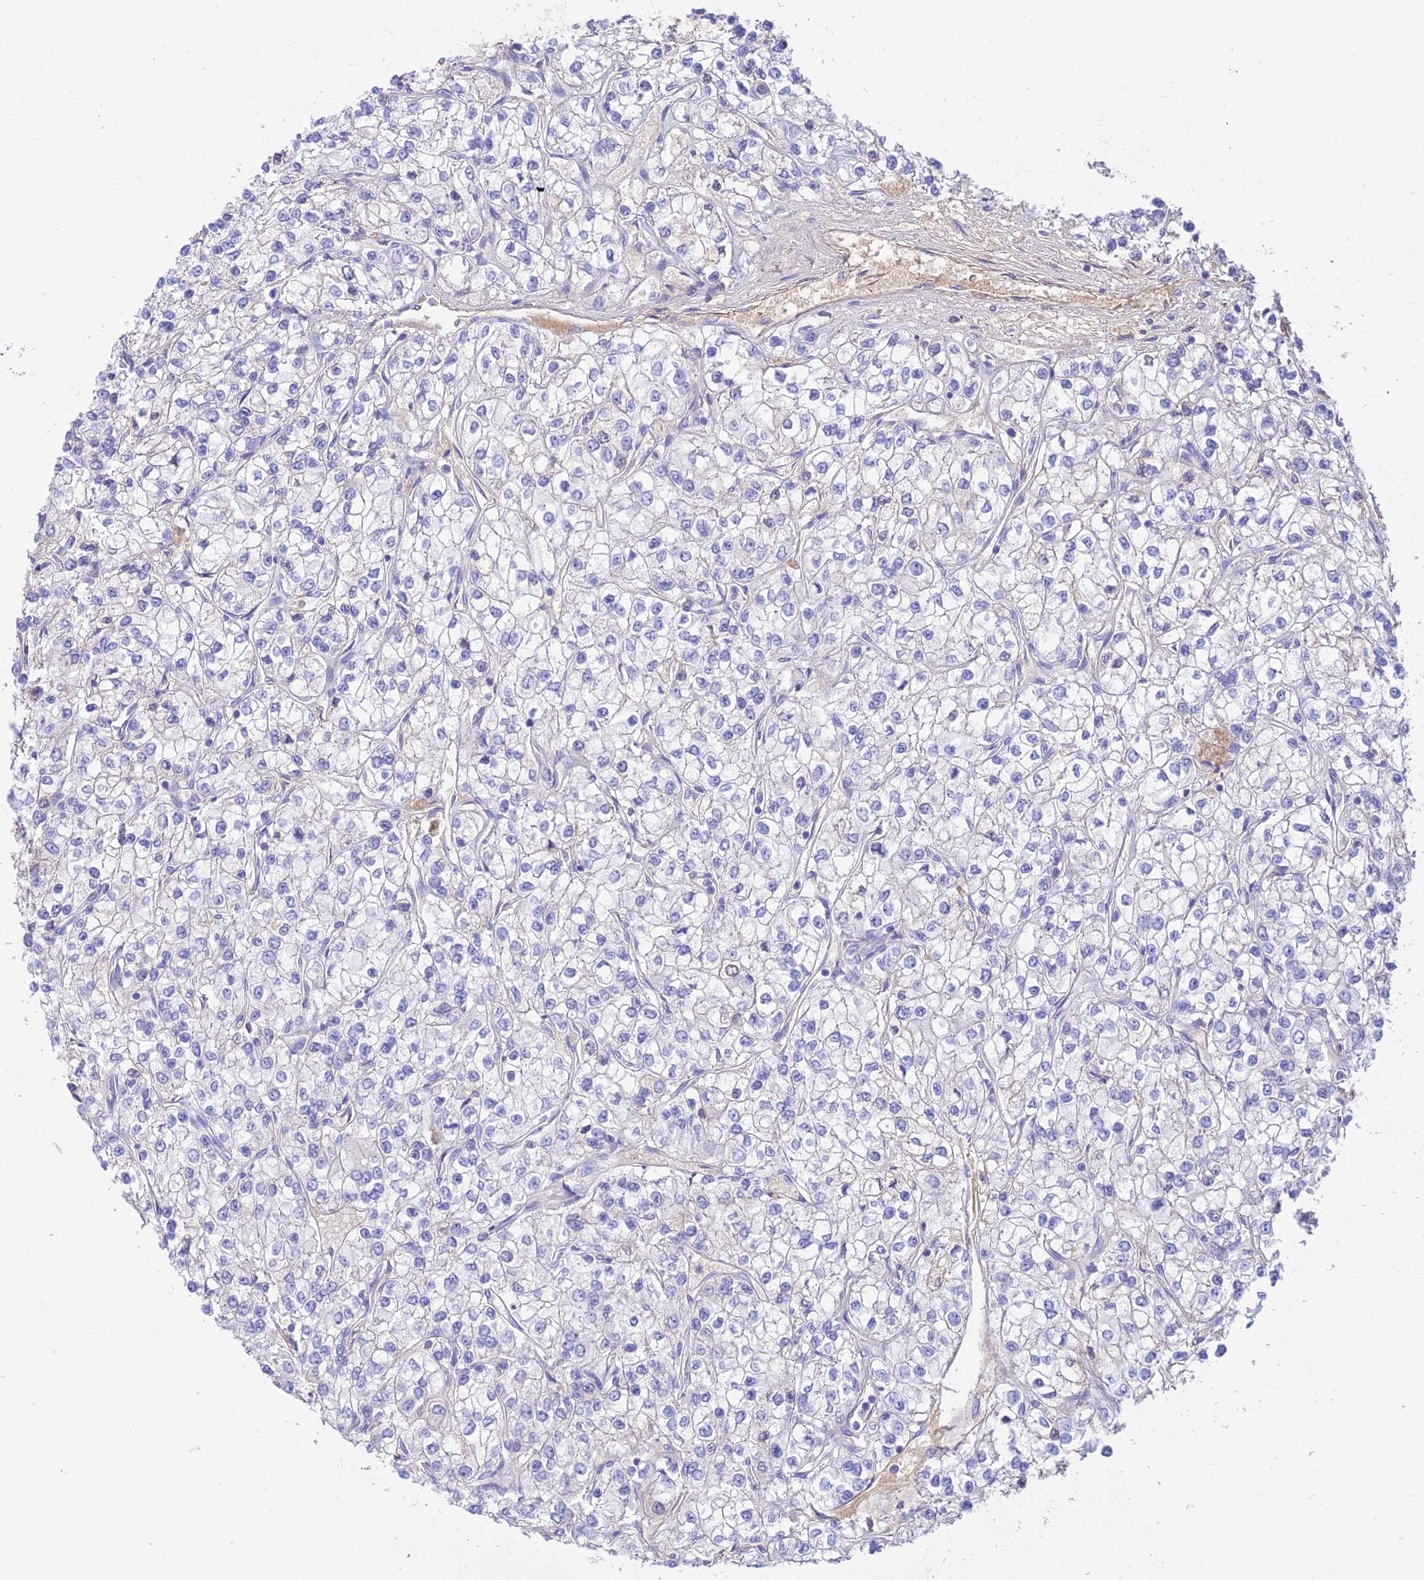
{"staining": {"intensity": "negative", "quantity": "none", "location": "none"}, "tissue": "renal cancer", "cell_type": "Tumor cells", "image_type": "cancer", "snomed": [{"axis": "morphology", "description": "Adenocarcinoma, NOS"}, {"axis": "topography", "description": "Kidney"}], "caption": "There is no significant expression in tumor cells of adenocarcinoma (renal).", "gene": "NLRP9", "patient": {"sex": "male", "age": 80}}